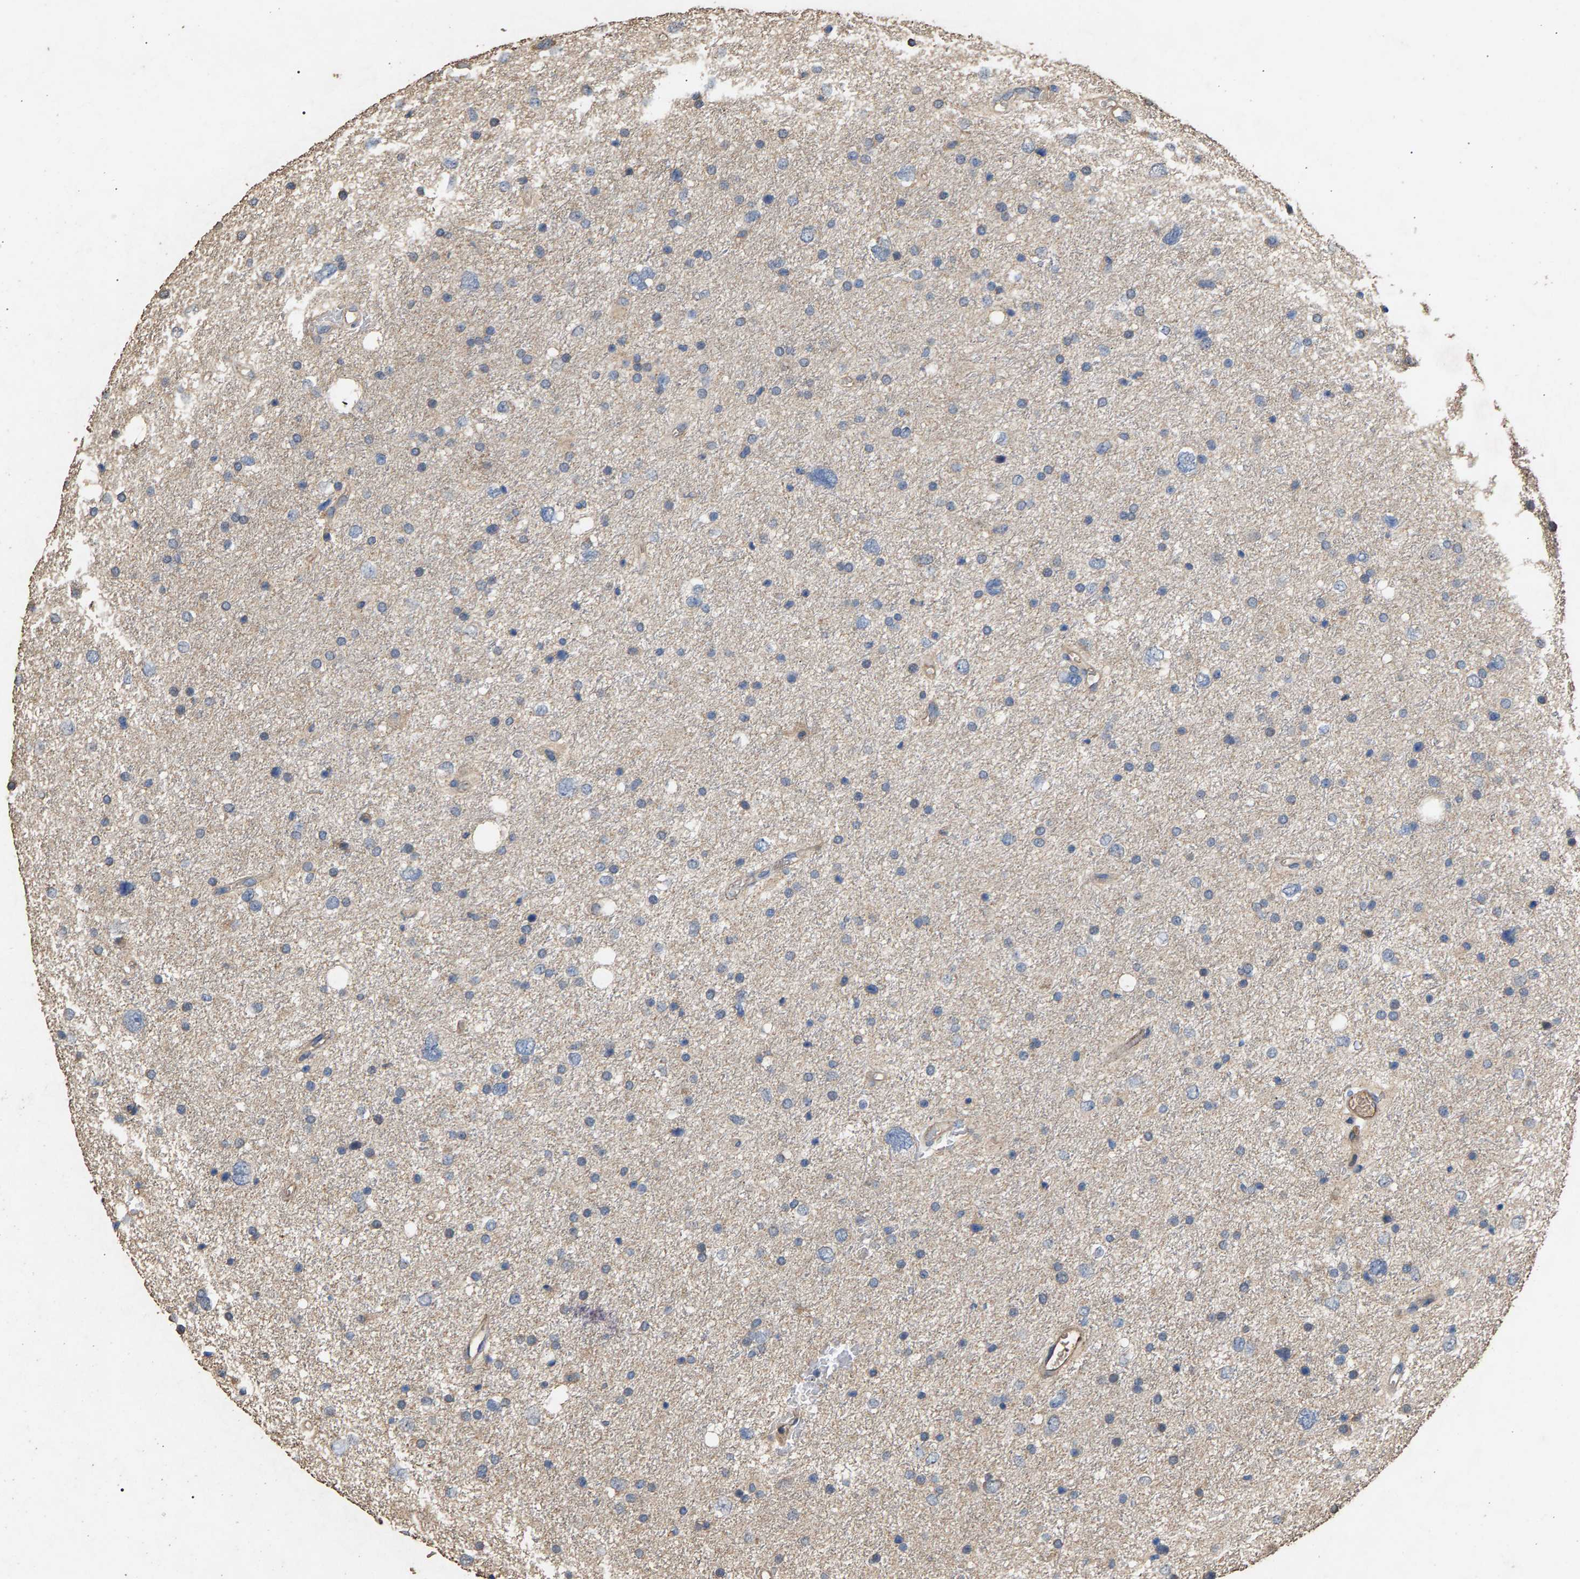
{"staining": {"intensity": "negative", "quantity": "none", "location": "none"}, "tissue": "glioma", "cell_type": "Tumor cells", "image_type": "cancer", "snomed": [{"axis": "morphology", "description": "Glioma, malignant, Low grade"}, {"axis": "topography", "description": "Brain"}], "caption": "A histopathology image of malignant glioma (low-grade) stained for a protein demonstrates no brown staining in tumor cells.", "gene": "HTRA3", "patient": {"sex": "female", "age": 37}}